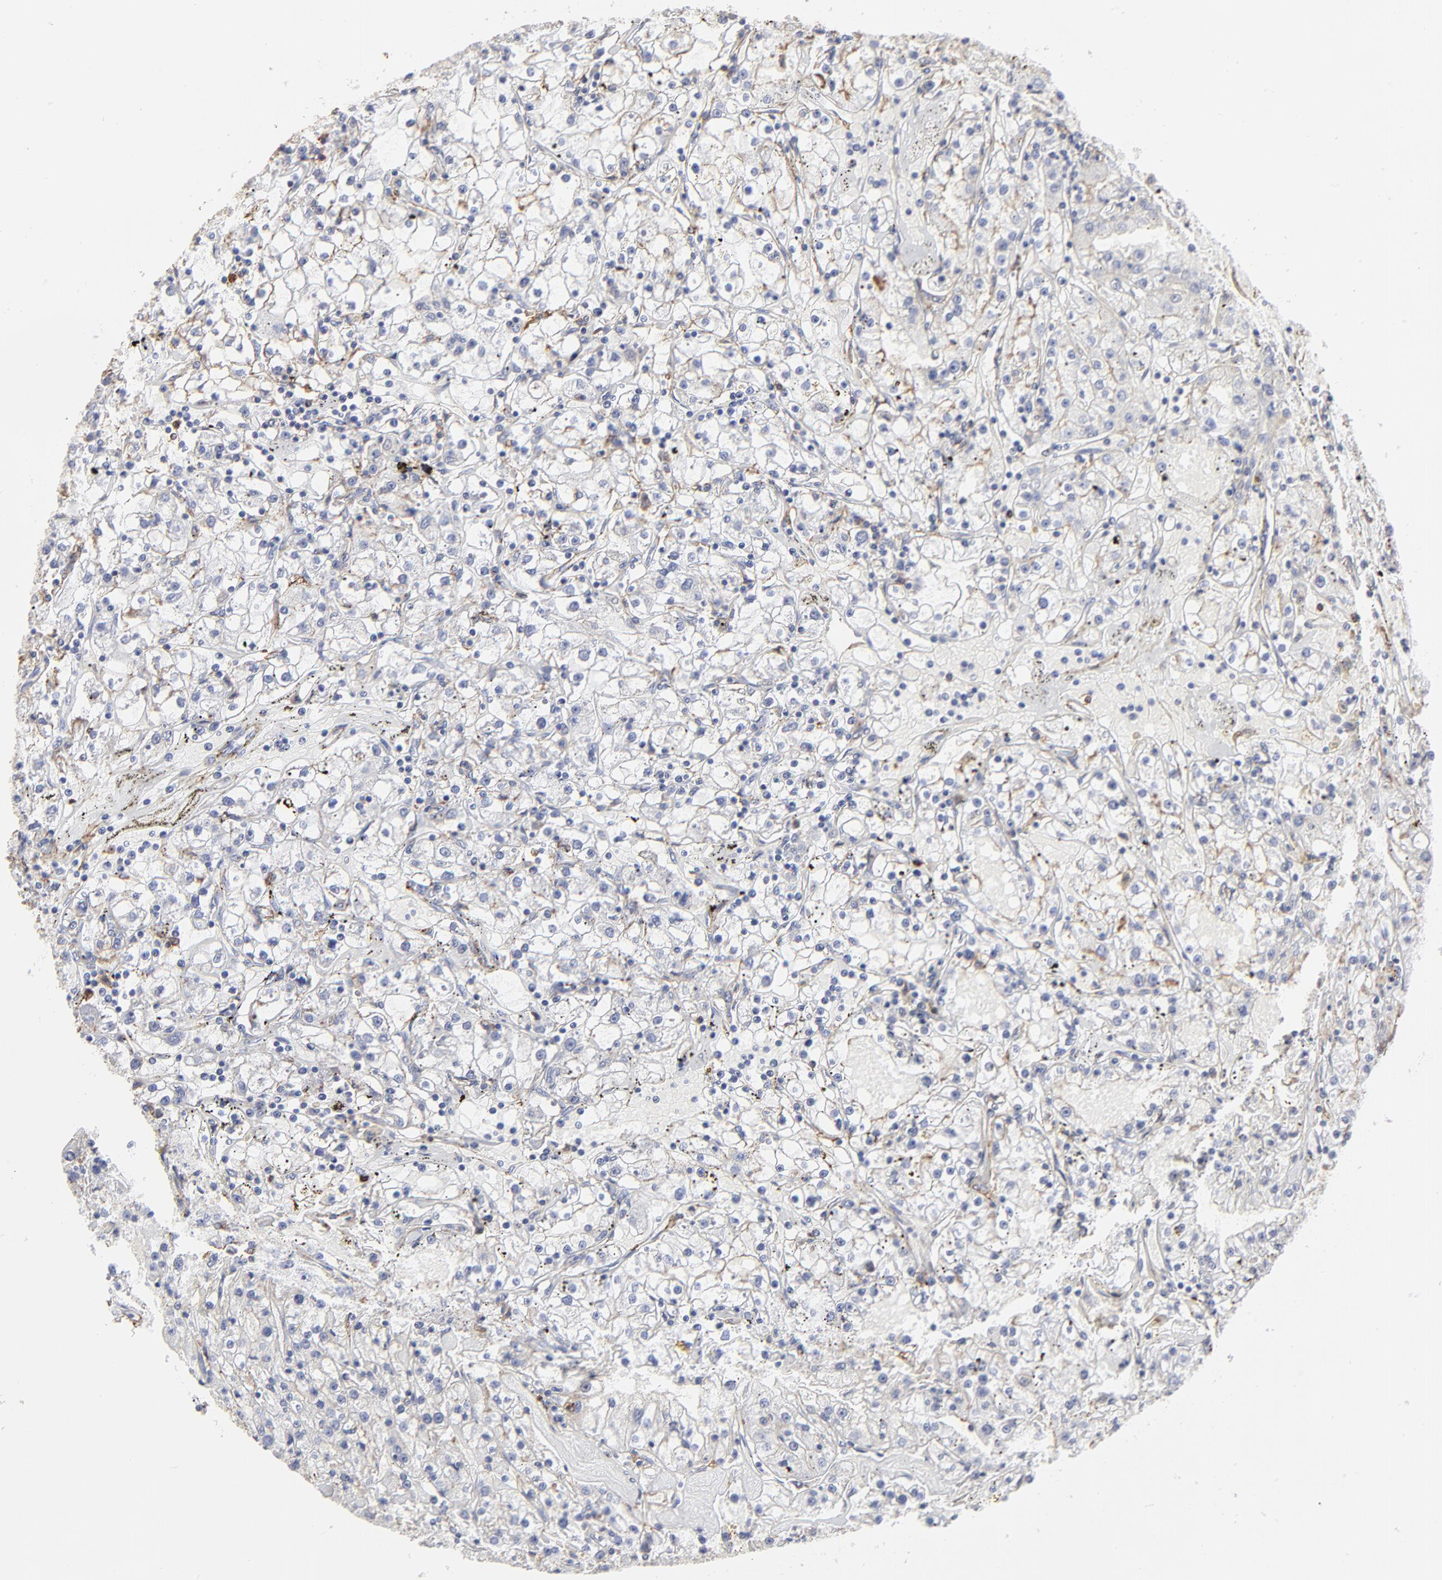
{"staining": {"intensity": "negative", "quantity": "none", "location": "none"}, "tissue": "renal cancer", "cell_type": "Tumor cells", "image_type": "cancer", "snomed": [{"axis": "morphology", "description": "Adenocarcinoma, NOS"}, {"axis": "topography", "description": "Kidney"}], "caption": "Tumor cells show no significant expression in renal adenocarcinoma.", "gene": "ANXA6", "patient": {"sex": "male", "age": 56}}